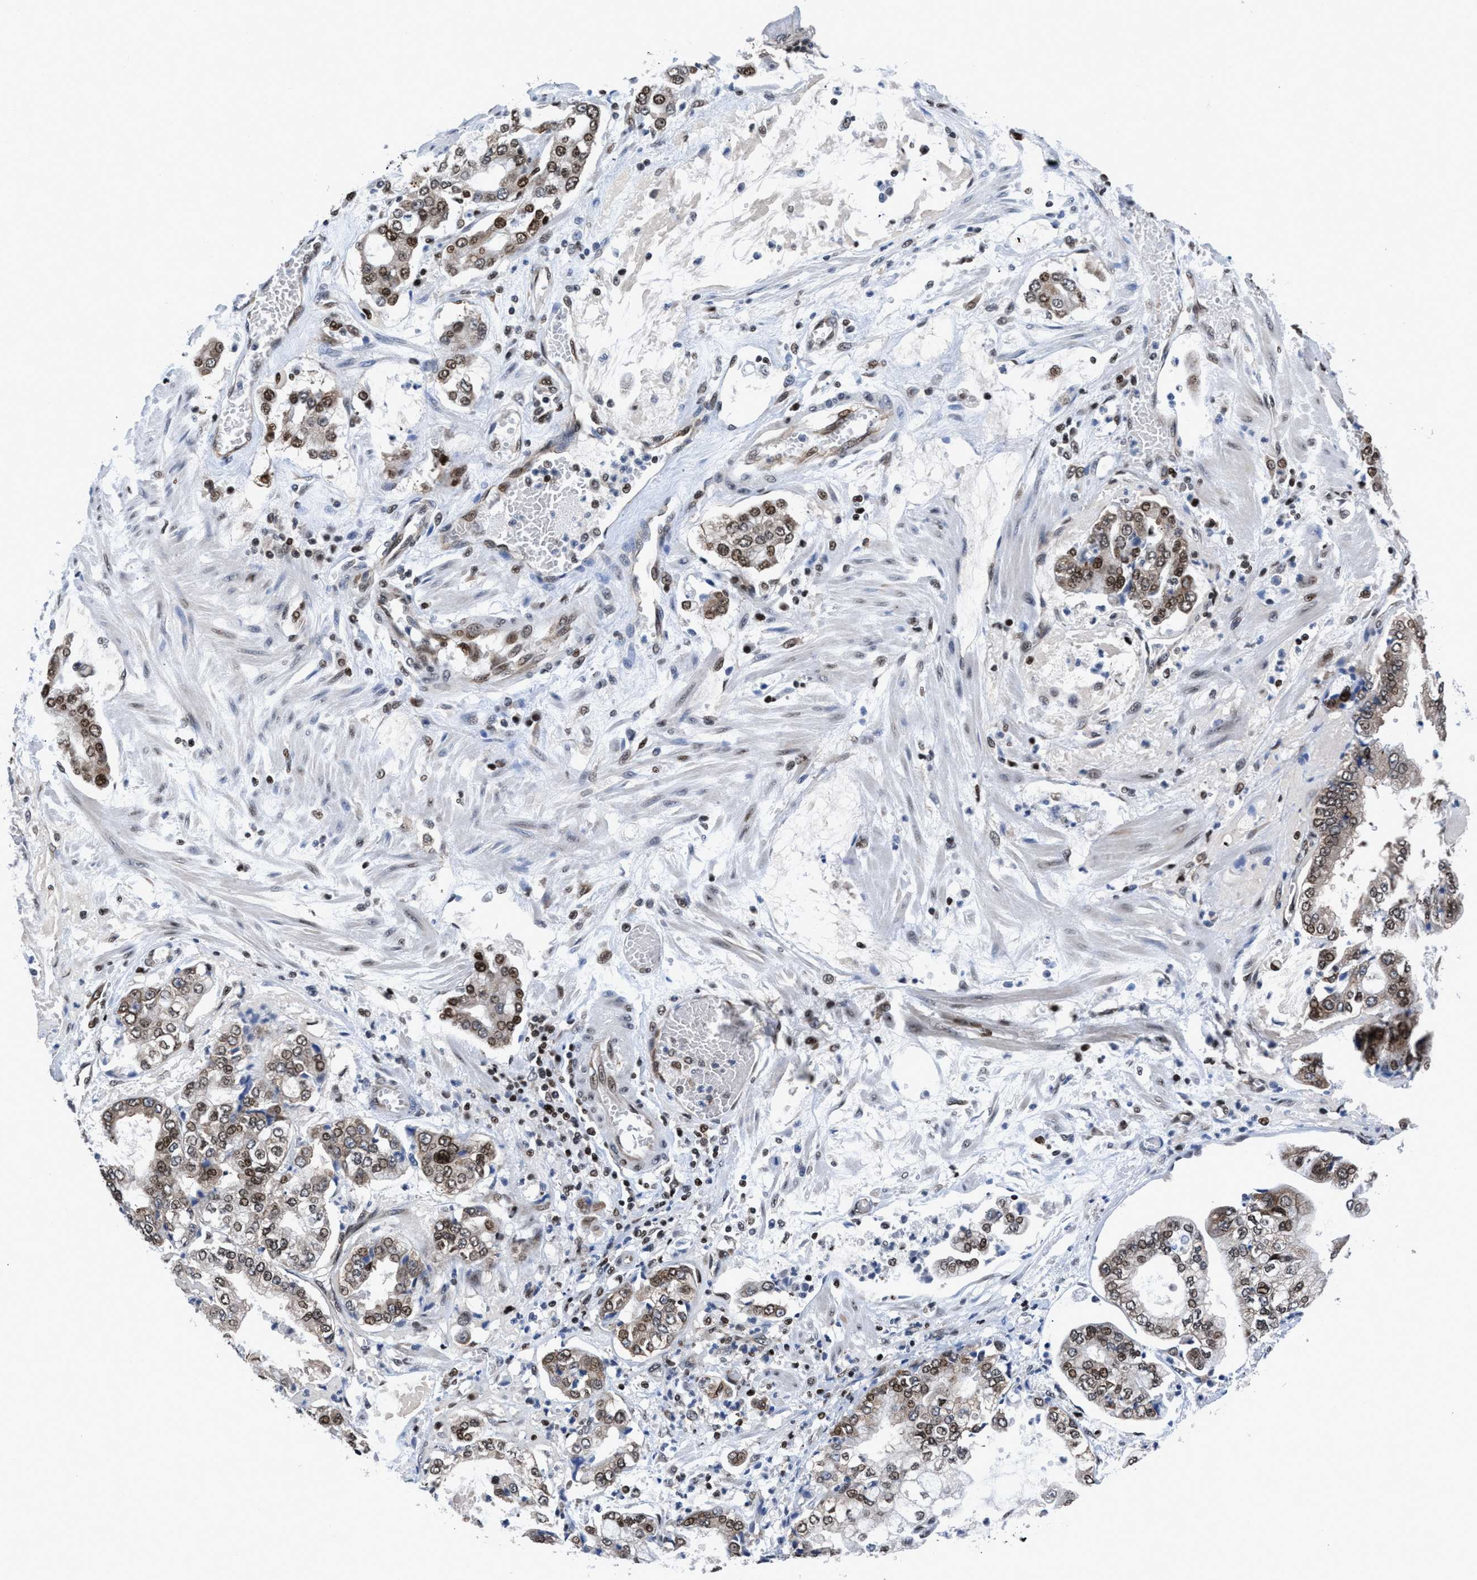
{"staining": {"intensity": "moderate", "quantity": ">75%", "location": "nuclear"}, "tissue": "stomach cancer", "cell_type": "Tumor cells", "image_type": "cancer", "snomed": [{"axis": "morphology", "description": "Adenocarcinoma, NOS"}, {"axis": "topography", "description": "Stomach"}], "caption": "Moderate nuclear protein positivity is identified in approximately >75% of tumor cells in stomach cancer.", "gene": "WDR81", "patient": {"sex": "male", "age": 76}}